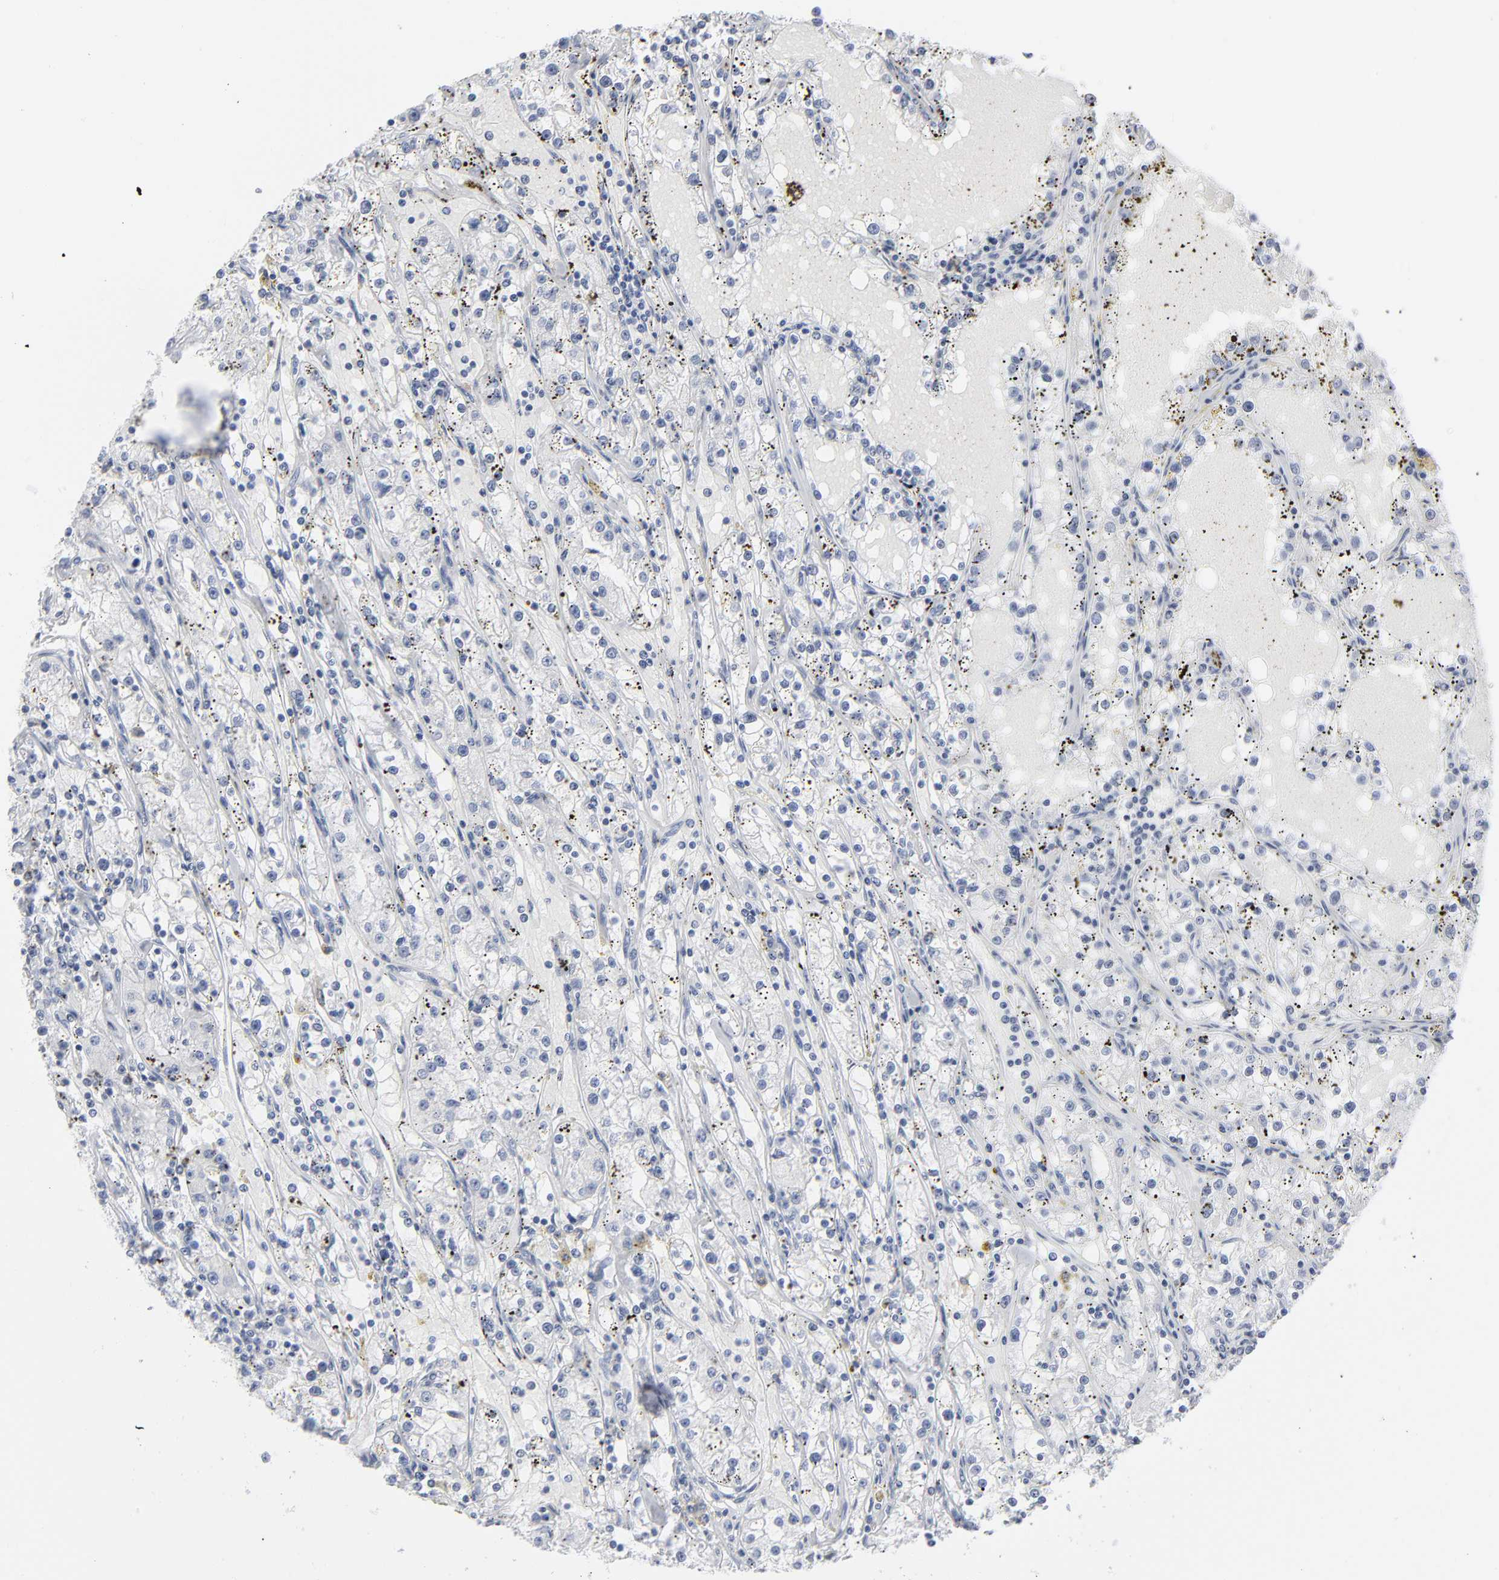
{"staining": {"intensity": "negative", "quantity": "none", "location": "none"}, "tissue": "renal cancer", "cell_type": "Tumor cells", "image_type": "cancer", "snomed": [{"axis": "morphology", "description": "Adenocarcinoma, NOS"}, {"axis": "topography", "description": "Kidney"}], "caption": "The histopathology image exhibits no staining of tumor cells in adenocarcinoma (renal).", "gene": "PAGE1", "patient": {"sex": "male", "age": 56}}